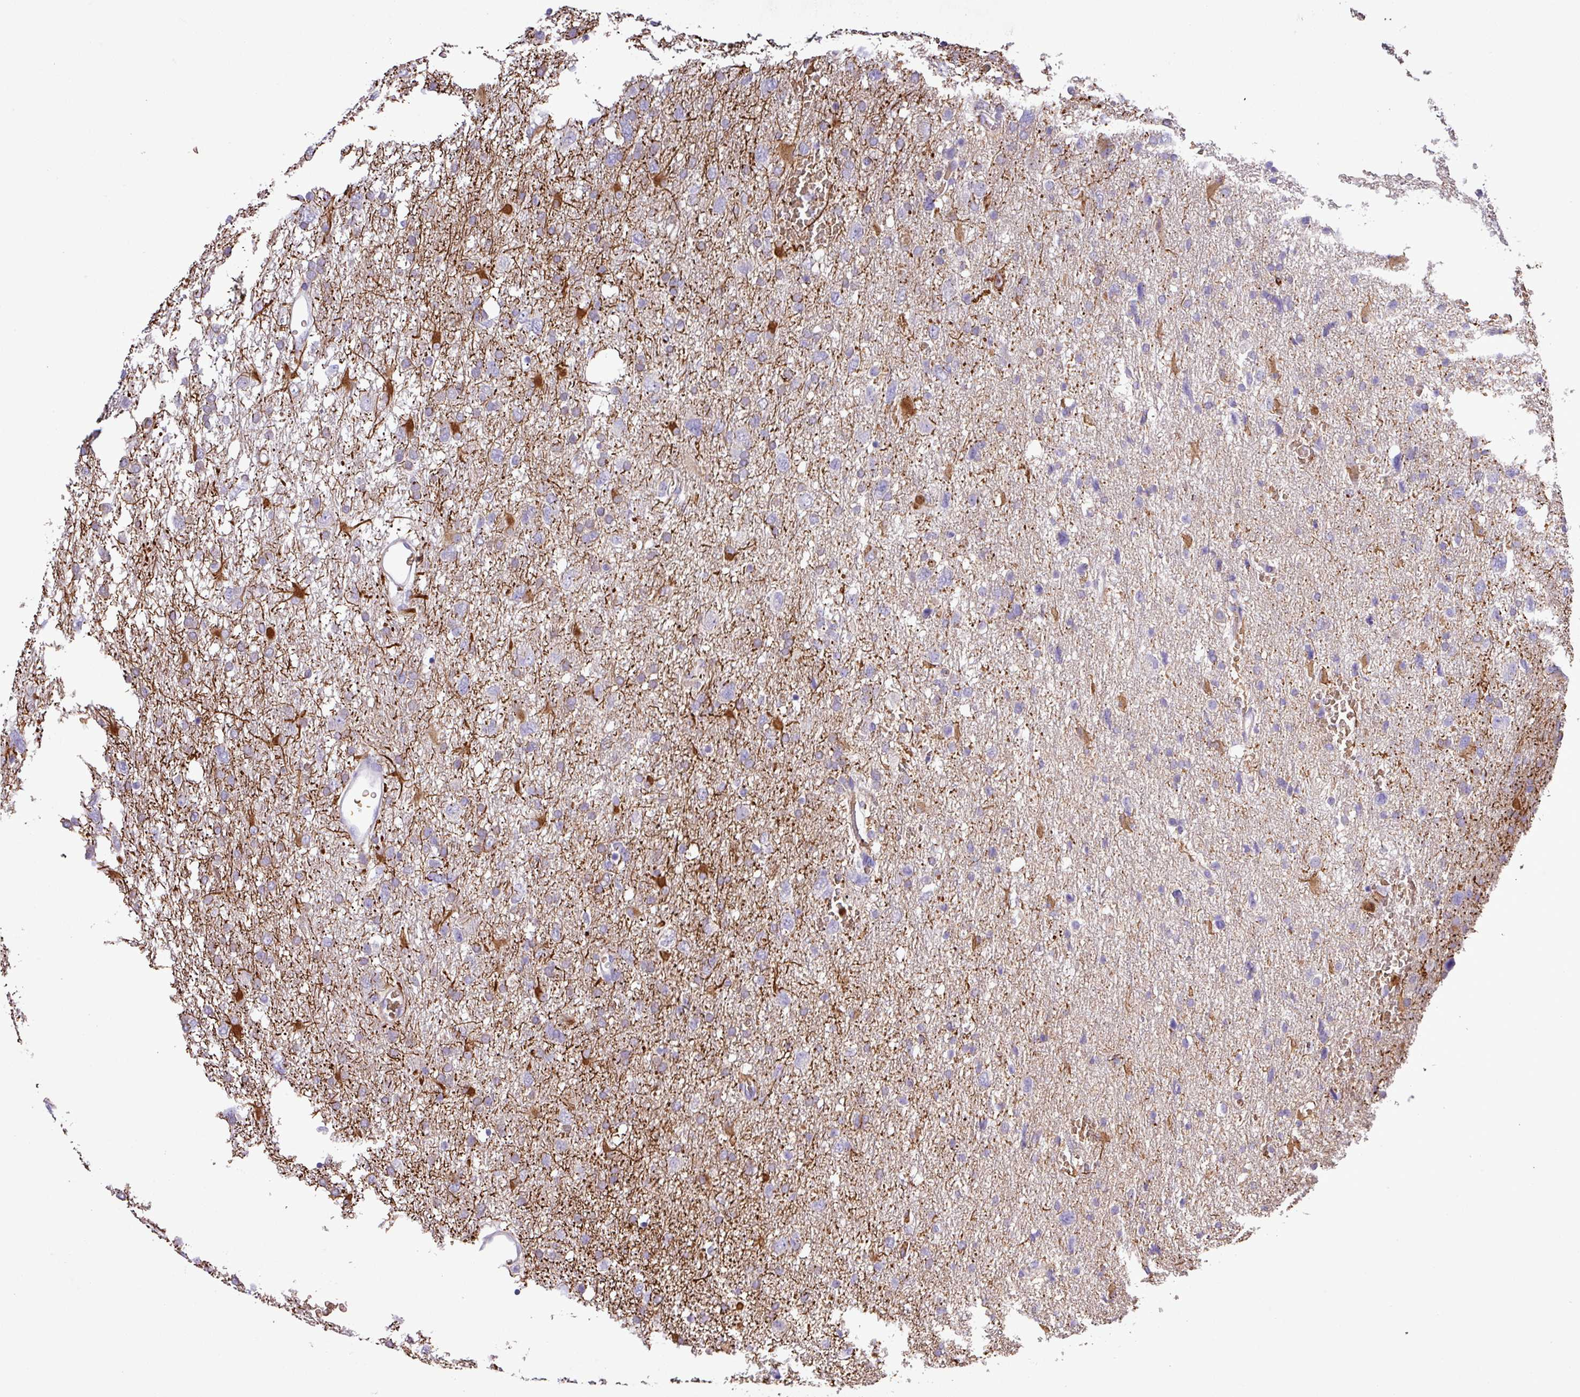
{"staining": {"intensity": "negative", "quantity": "none", "location": "none"}, "tissue": "glioma", "cell_type": "Tumor cells", "image_type": "cancer", "snomed": [{"axis": "morphology", "description": "Glioma, malignant, High grade"}, {"axis": "topography", "description": "Brain"}], "caption": "A histopathology image of human malignant glioma (high-grade) is negative for staining in tumor cells.", "gene": "MGAT4B", "patient": {"sex": "male", "age": 61}}